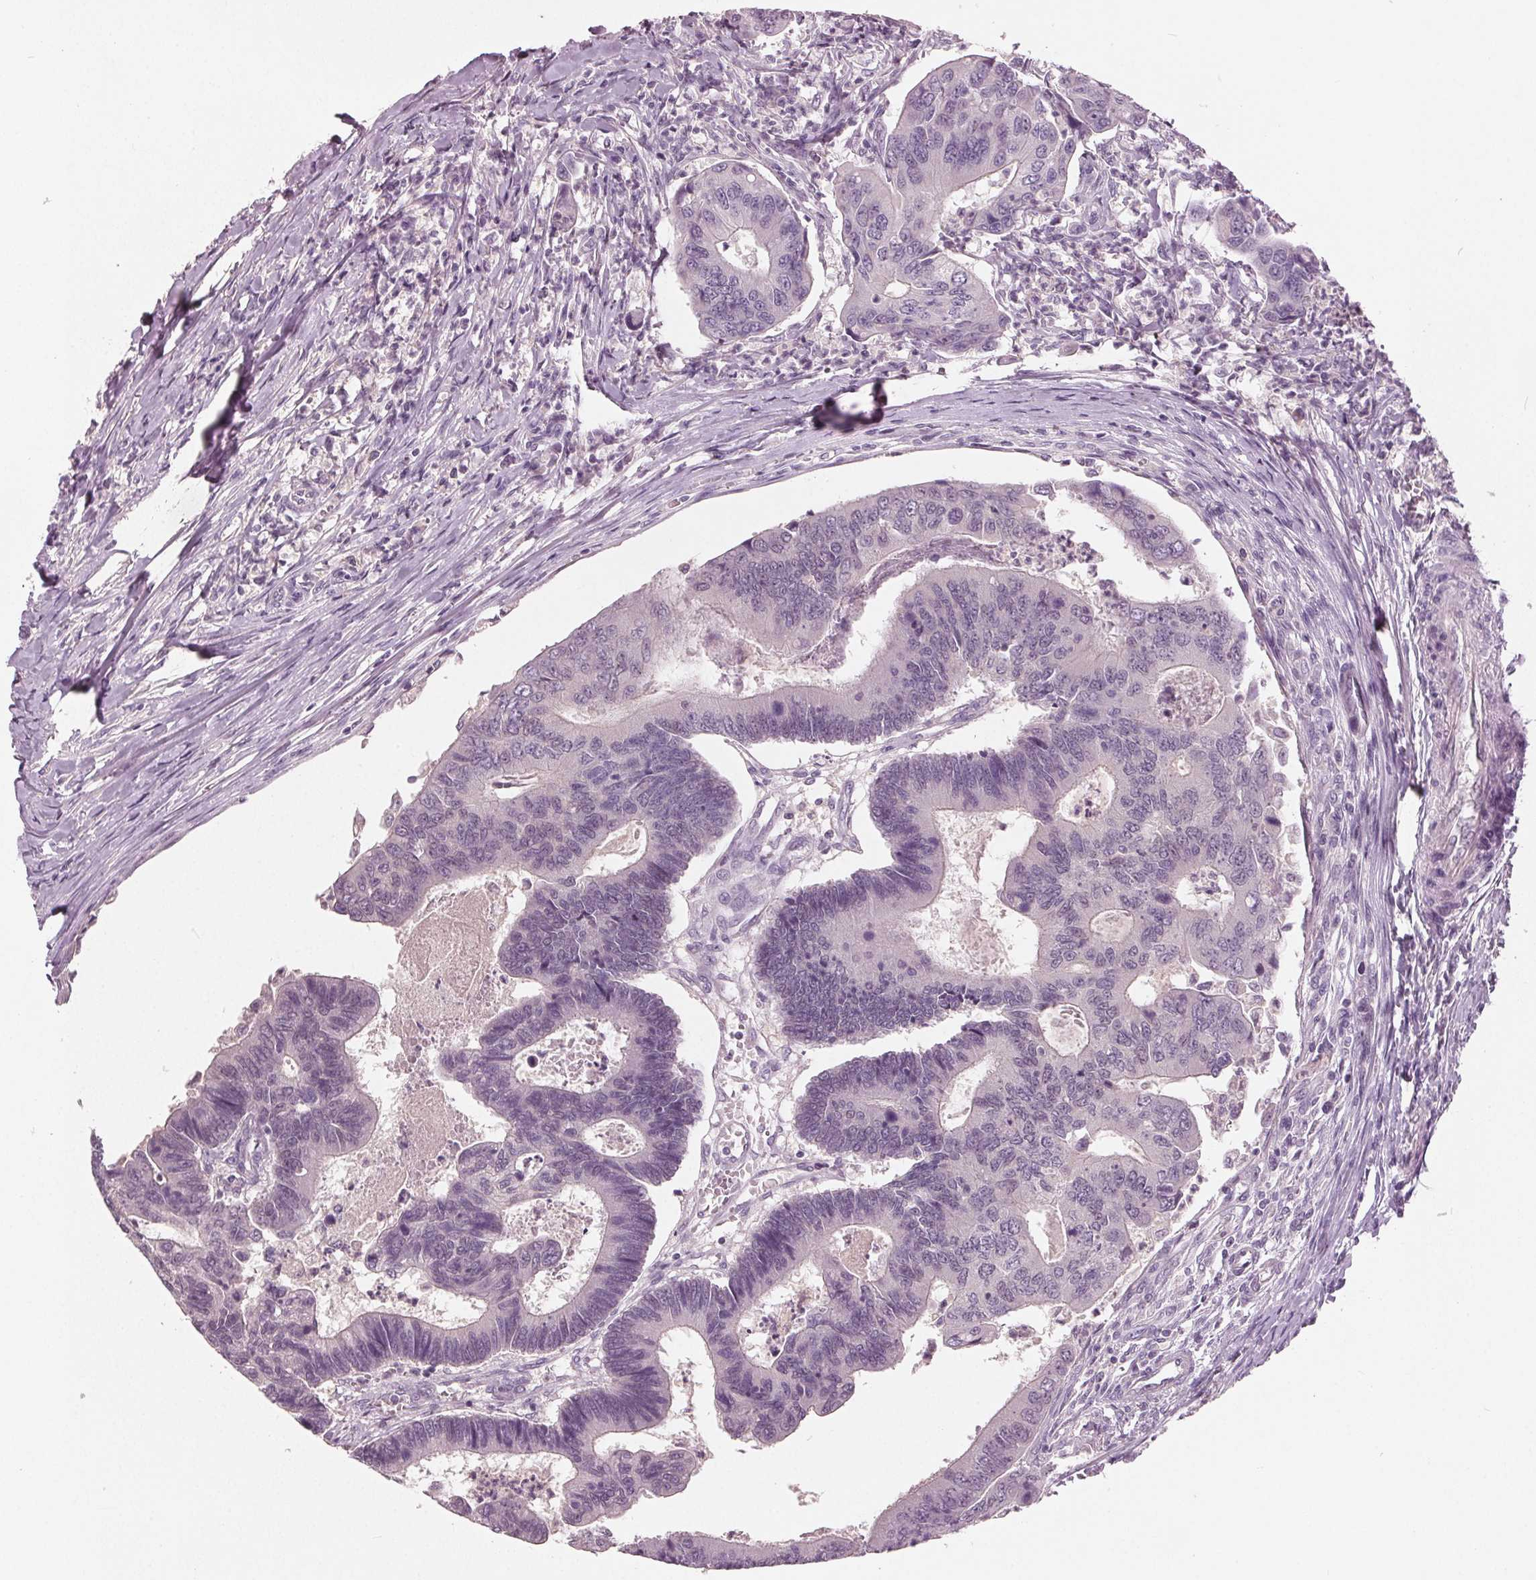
{"staining": {"intensity": "negative", "quantity": "none", "location": "none"}, "tissue": "colorectal cancer", "cell_type": "Tumor cells", "image_type": "cancer", "snomed": [{"axis": "morphology", "description": "Adenocarcinoma, NOS"}, {"axis": "topography", "description": "Colon"}], "caption": "A photomicrograph of colorectal cancer (adenocarcinoma) stained for a protein reveals no brown staining in tumor cells. (Stains: DAB (3,3'-diaminobenzidine) IHC with hematoxylin counter stain, Microscopy: brightfield microscopy at high magnification).", "gene": "TKFC", "patient": {"sex": "female", "age": 67}}